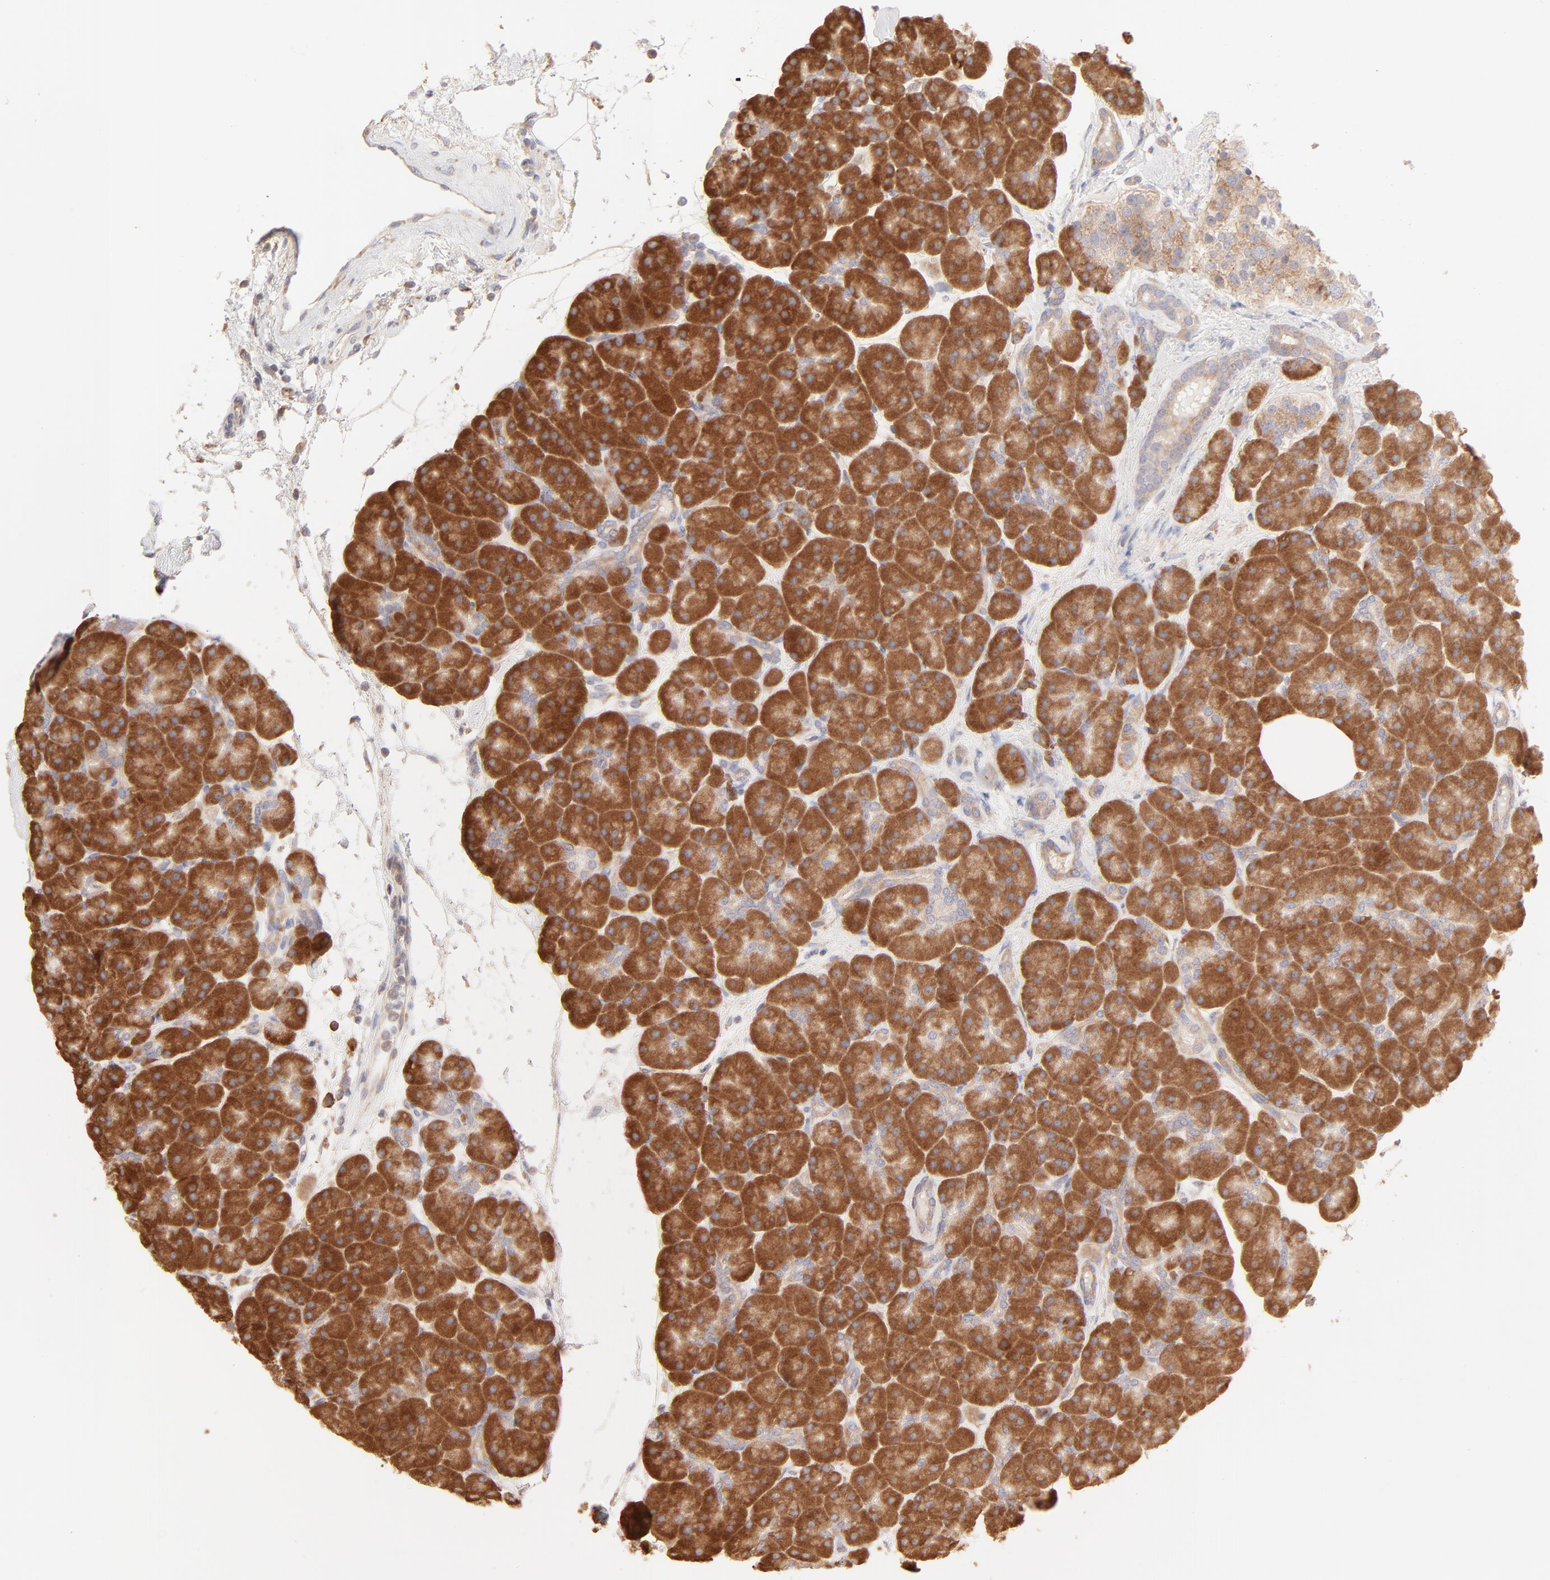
{"staining": {"intensity": "strong", "quantity": ">75%", "location": "cytoplasmic/membranous"}, "tissue": "pancreas", "cell_type": "Exocrine glandular cells", "image_type": "normal", "snomed": [{"axis": "morphology", "description": "Normal tissue, NOS"}, {"axis": "topography", "description": "Pancreas"}], "caption": "Immunohistochemical staining of benign pancreas demonstrates >75% levels of strong cytoplasmic/membranous protein positivity in about >75% of exocrine glandular cells. (DAB (3,3'-diaminobenzidine) IHC with brightfield microscopy, high magnification).", "gene": "RPS21", "patient": {"sex": "male", "age": 66}}